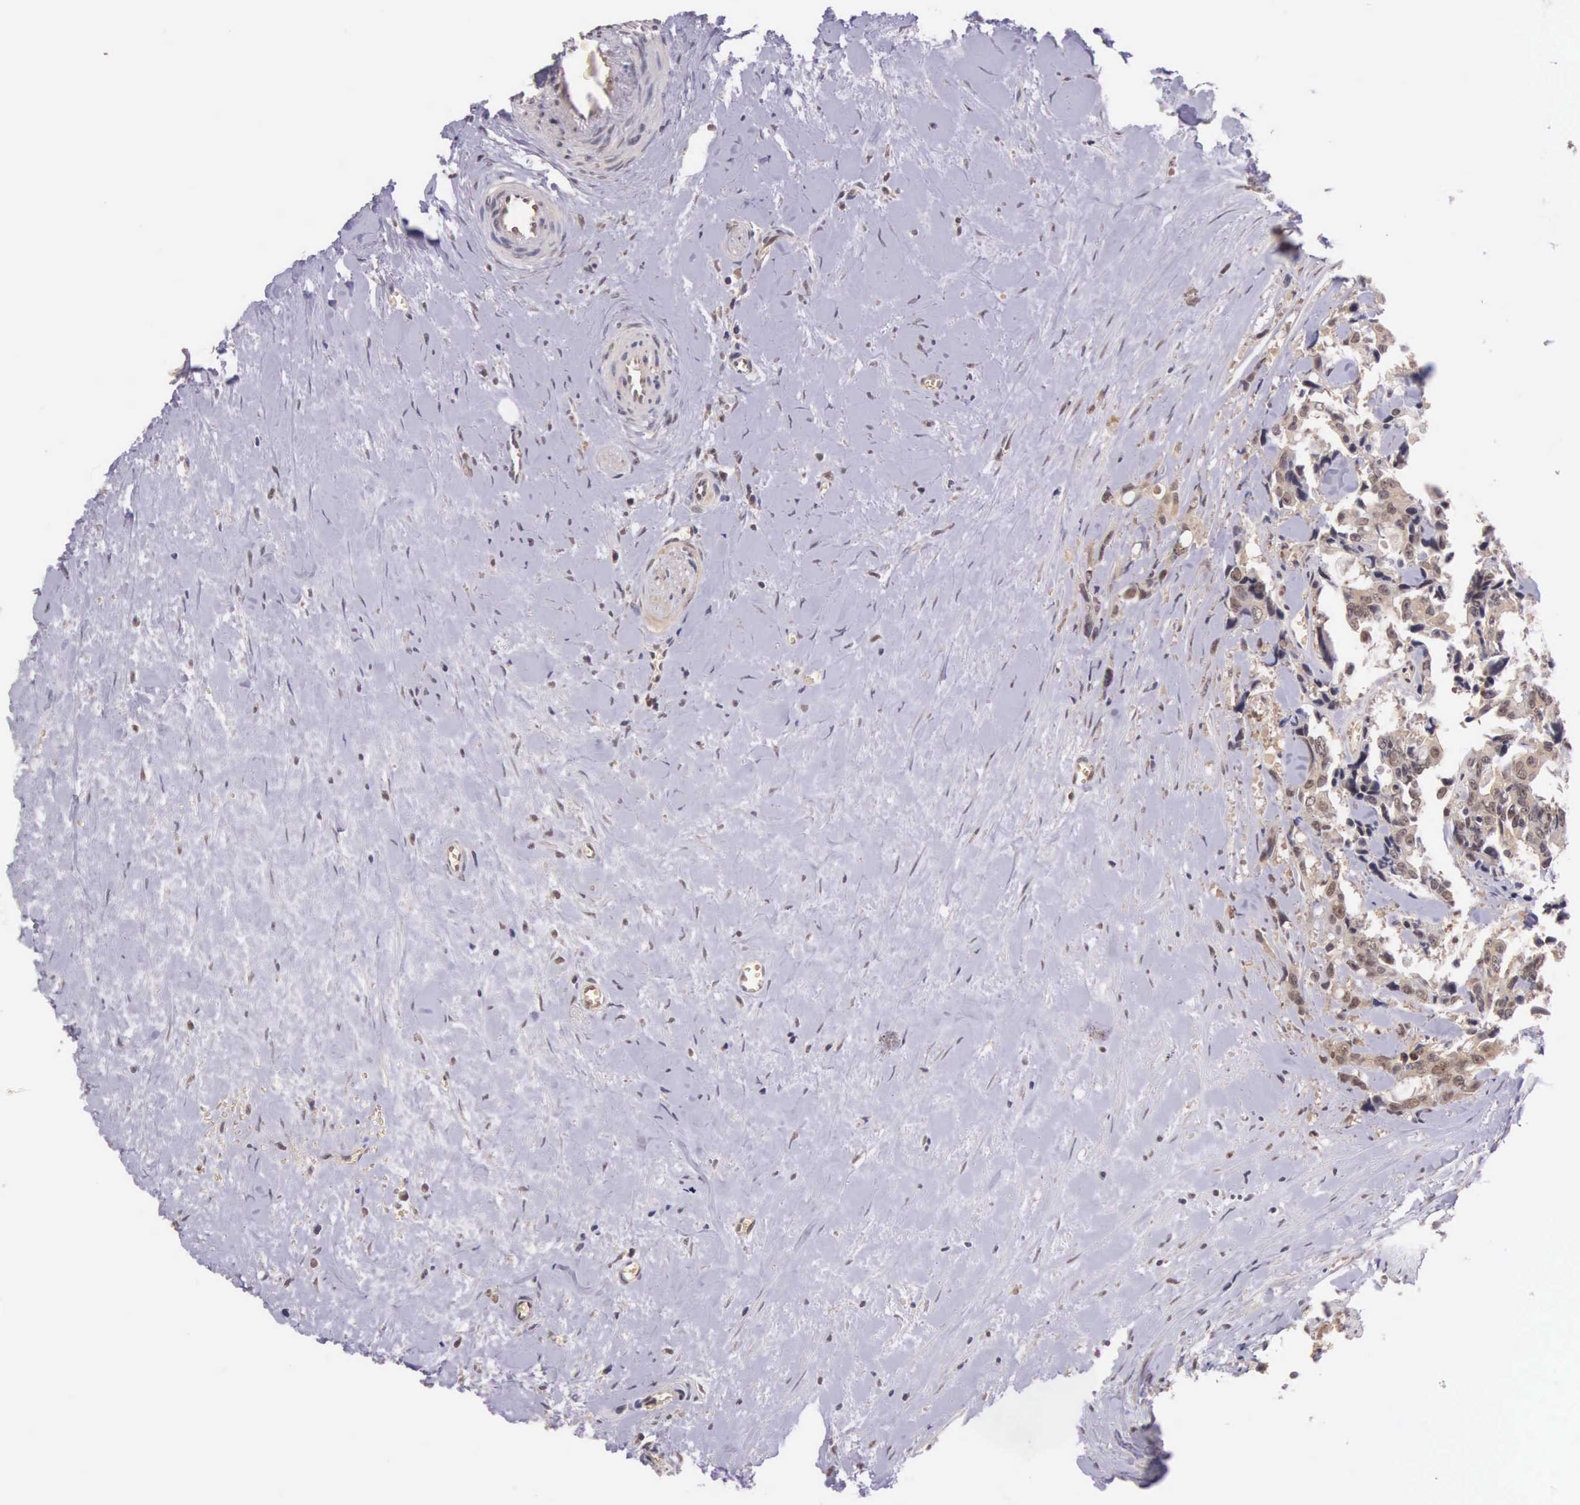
{"staining": {"intensity": "moderate", "quantity": ">75%", "location": "cytoplasmic/membranous"}, "tissue": "colorectal cancer", "cell_type": "Tumor cells", "image_type": "cancer", "snomed": [{"axis": "morphology", "description": "Adenocarcinoma, NOS"}, {"axis": "topography", "description": "Rectum"}], "caption": "Moderate cytoplasmic/membranous expression is appreciated in about >75% of tumor cells in adenocarcinoma (colorectal).", "gene": "VASH1", "patient": {"sex": "male", "age": 76}}